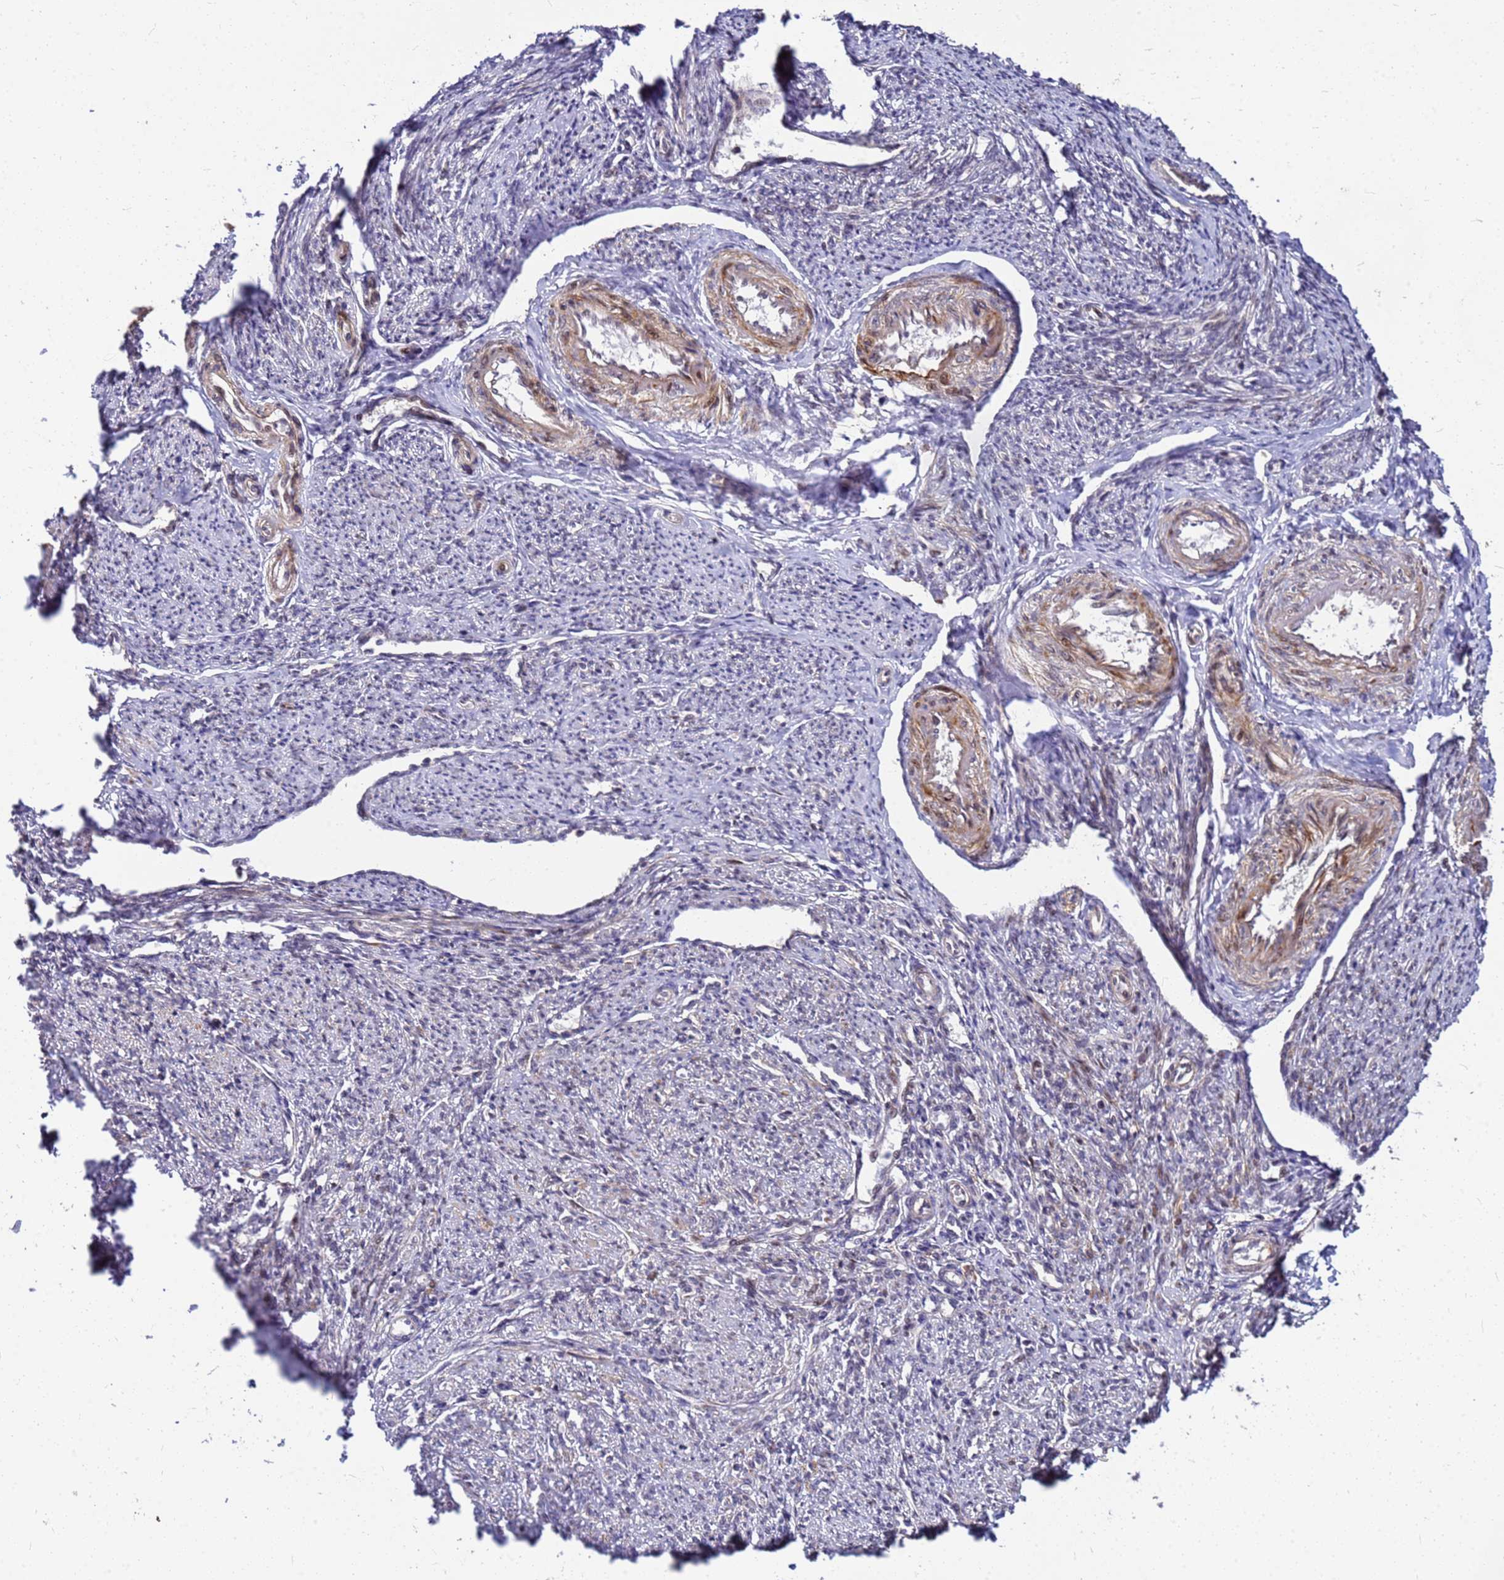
{"staining": {"intensity": "strong", "quantity": "25%-75%", "location": "cytoplasmic/membranous"}, "tissue": "smooth muscle", "cell_type": "Smooth muscle cells", "image_type": "normal", "snomed": [{"axis": "morphology", "description": "Normal tissue, NOS"}, {"axis": "topography", "description": "Smooth muscle"}, {"axis": "topography", "description": "Uterus"}], "caption": "Immunohistochemistry (IHC) (DAB (3,3'-diaminobenzidine)) staining of benign smooth muscle reveals strong cytoplasmic/membranous protein positivity in approximately 25%-75% of smooth muscle cells. (Stains: DAB (3,3'-diaminobenzidine) in brown, nuclei in blue, Microscopy: brightfield microscopy at high magnification).", "gene": "DUS4L", "patient": {"sex": "female", "age": 59}}